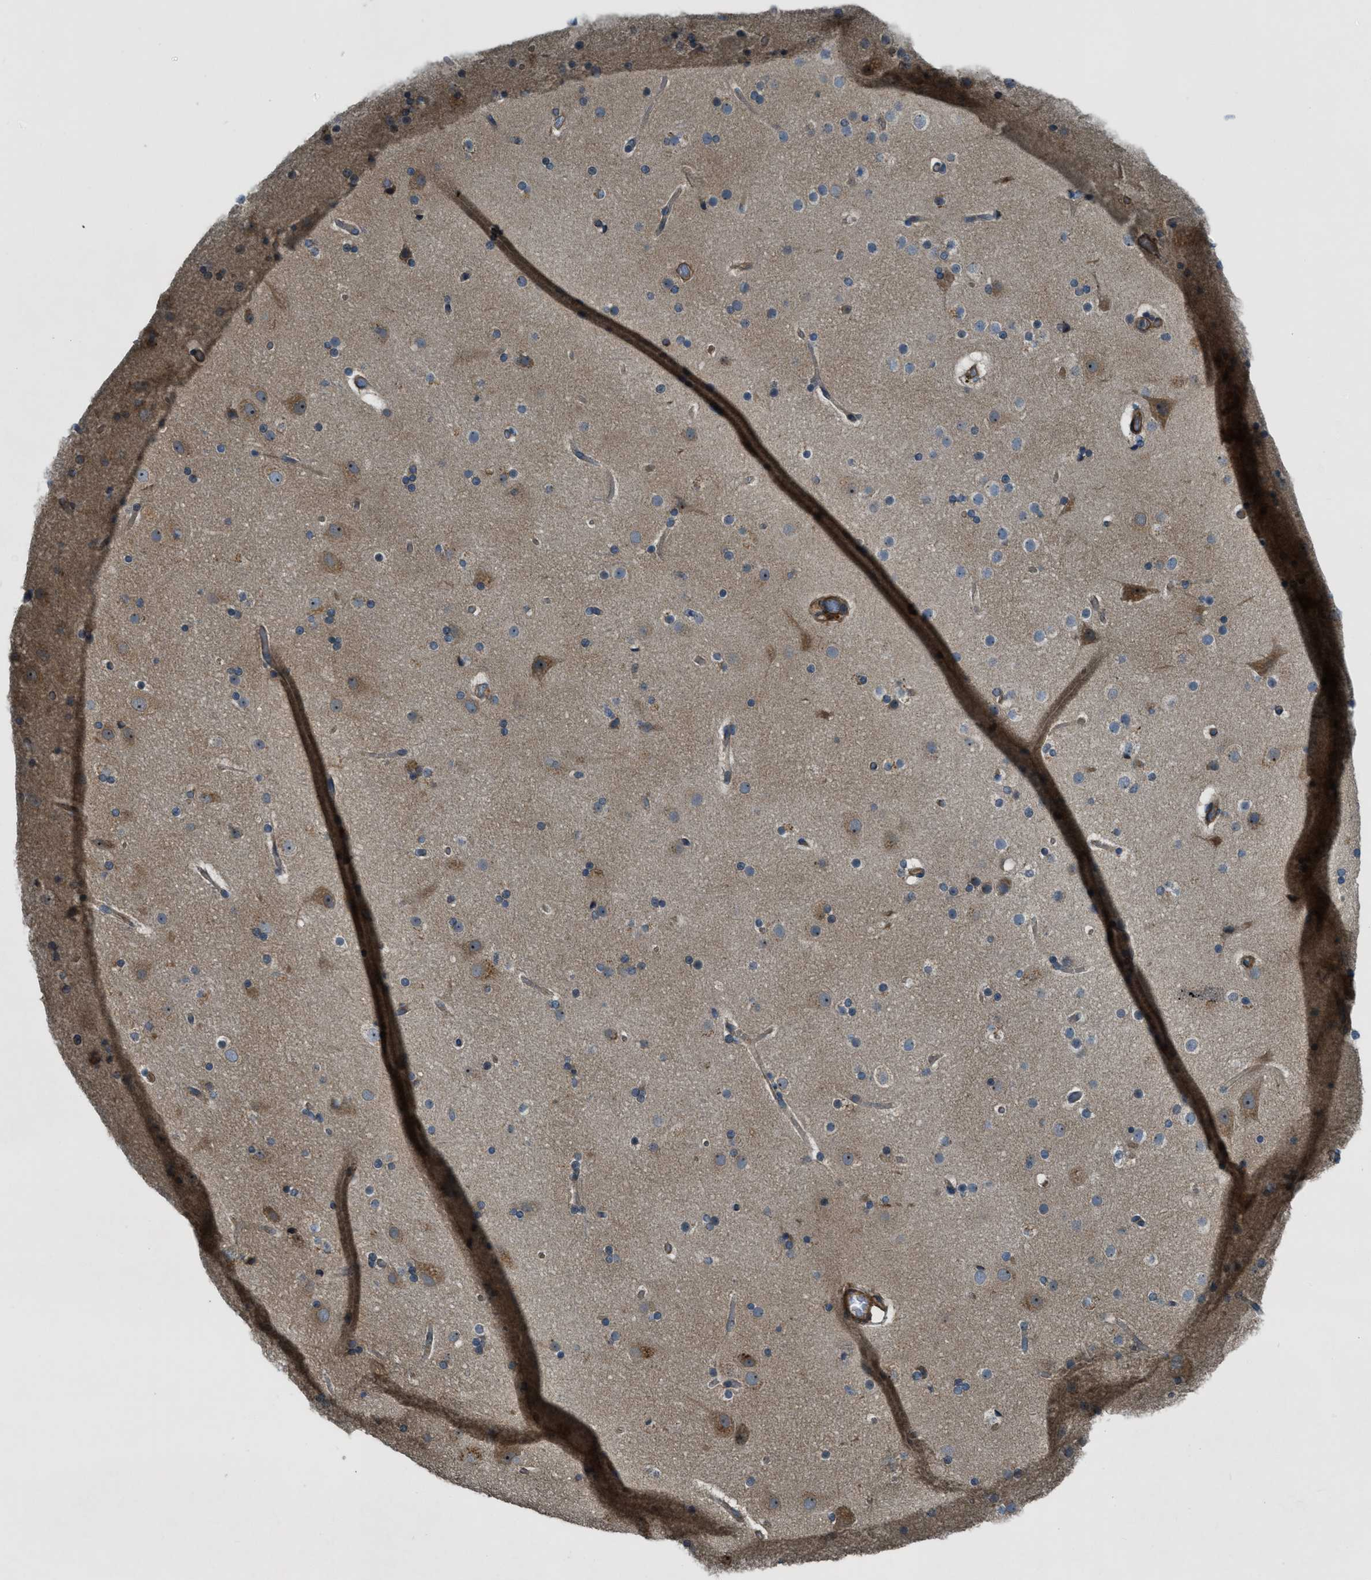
{"staining": {"intensity": "moderate", "quantity": "25%-75%", "location": "cytoplasmic/membranous"}, "tissue": "cerebral cortex", "cell_type": "Endothelial cells", "image_type": "normal", "snomed": [{"axis": "morphology", "description": "Normal tissue, NOS"}, {"axis": "topography", "description": "Cerebral cortex"}], "caption": "Normal cerebral cortex demonstrates moderate cytoplasmic/membranous expression in approximately 25%-75% of endothelial cells, visualized by immunohistochemistry.", "gene": "VEZT", "patient": {"sex": "male", "age": 57}}